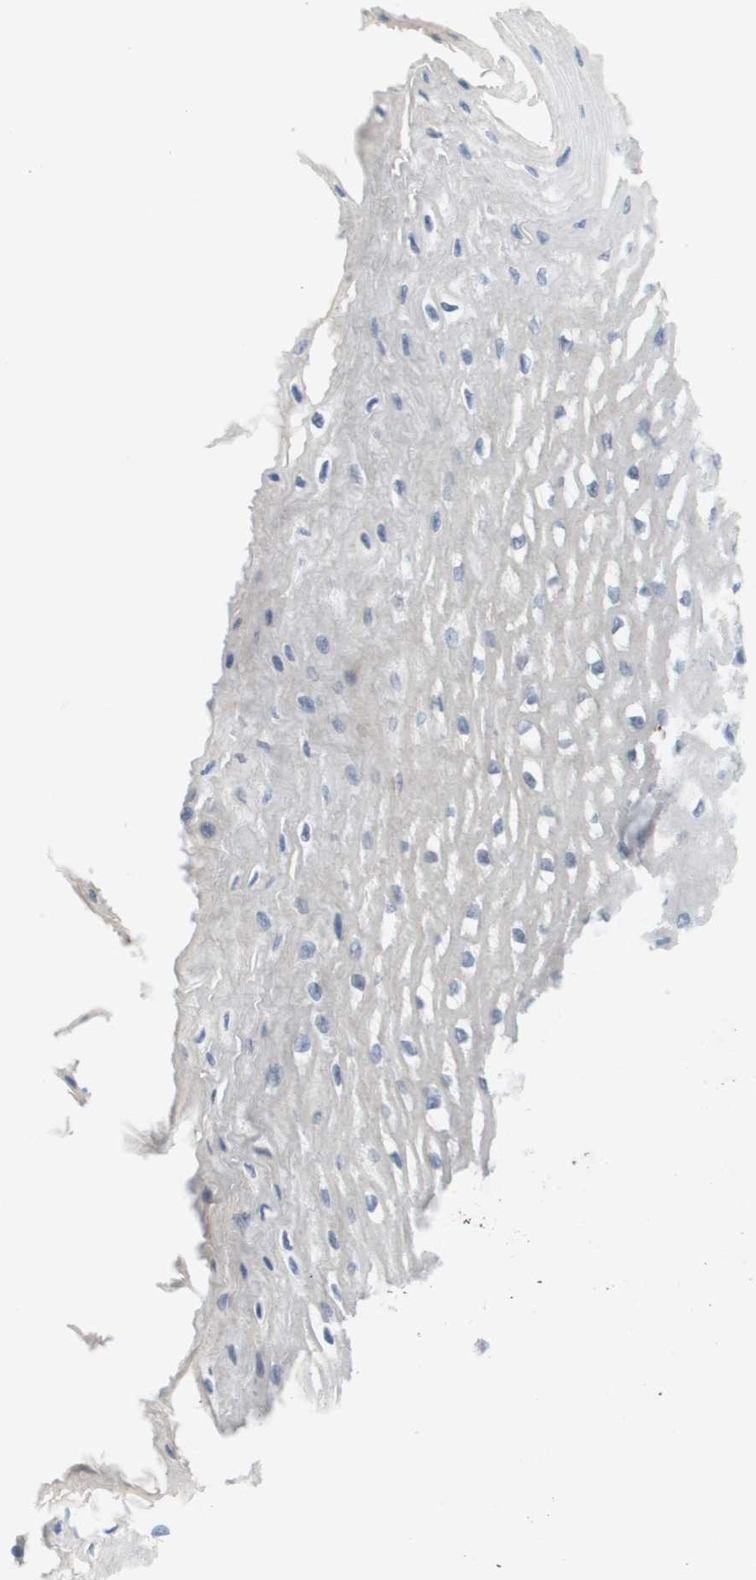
{"staining": {"intensity": "weak", "quantity": "<25%", "location": "nuclear"}, "tissue": "esophagus", "cell_type": "Squamous epithelial cells", "image_type": "normal", "snomed": [{"axis": "morphology", "description": "Normal tissue, NOS"}, {"axis": "topography", "description": "Esophagus"}], "caption": "Immunohistochemical staining of unremarkable esophagus reveals no significant expression in squamous epithelial cells.", "gene": "PDE4A", "patient": {"sex": "male", "age": 54}}